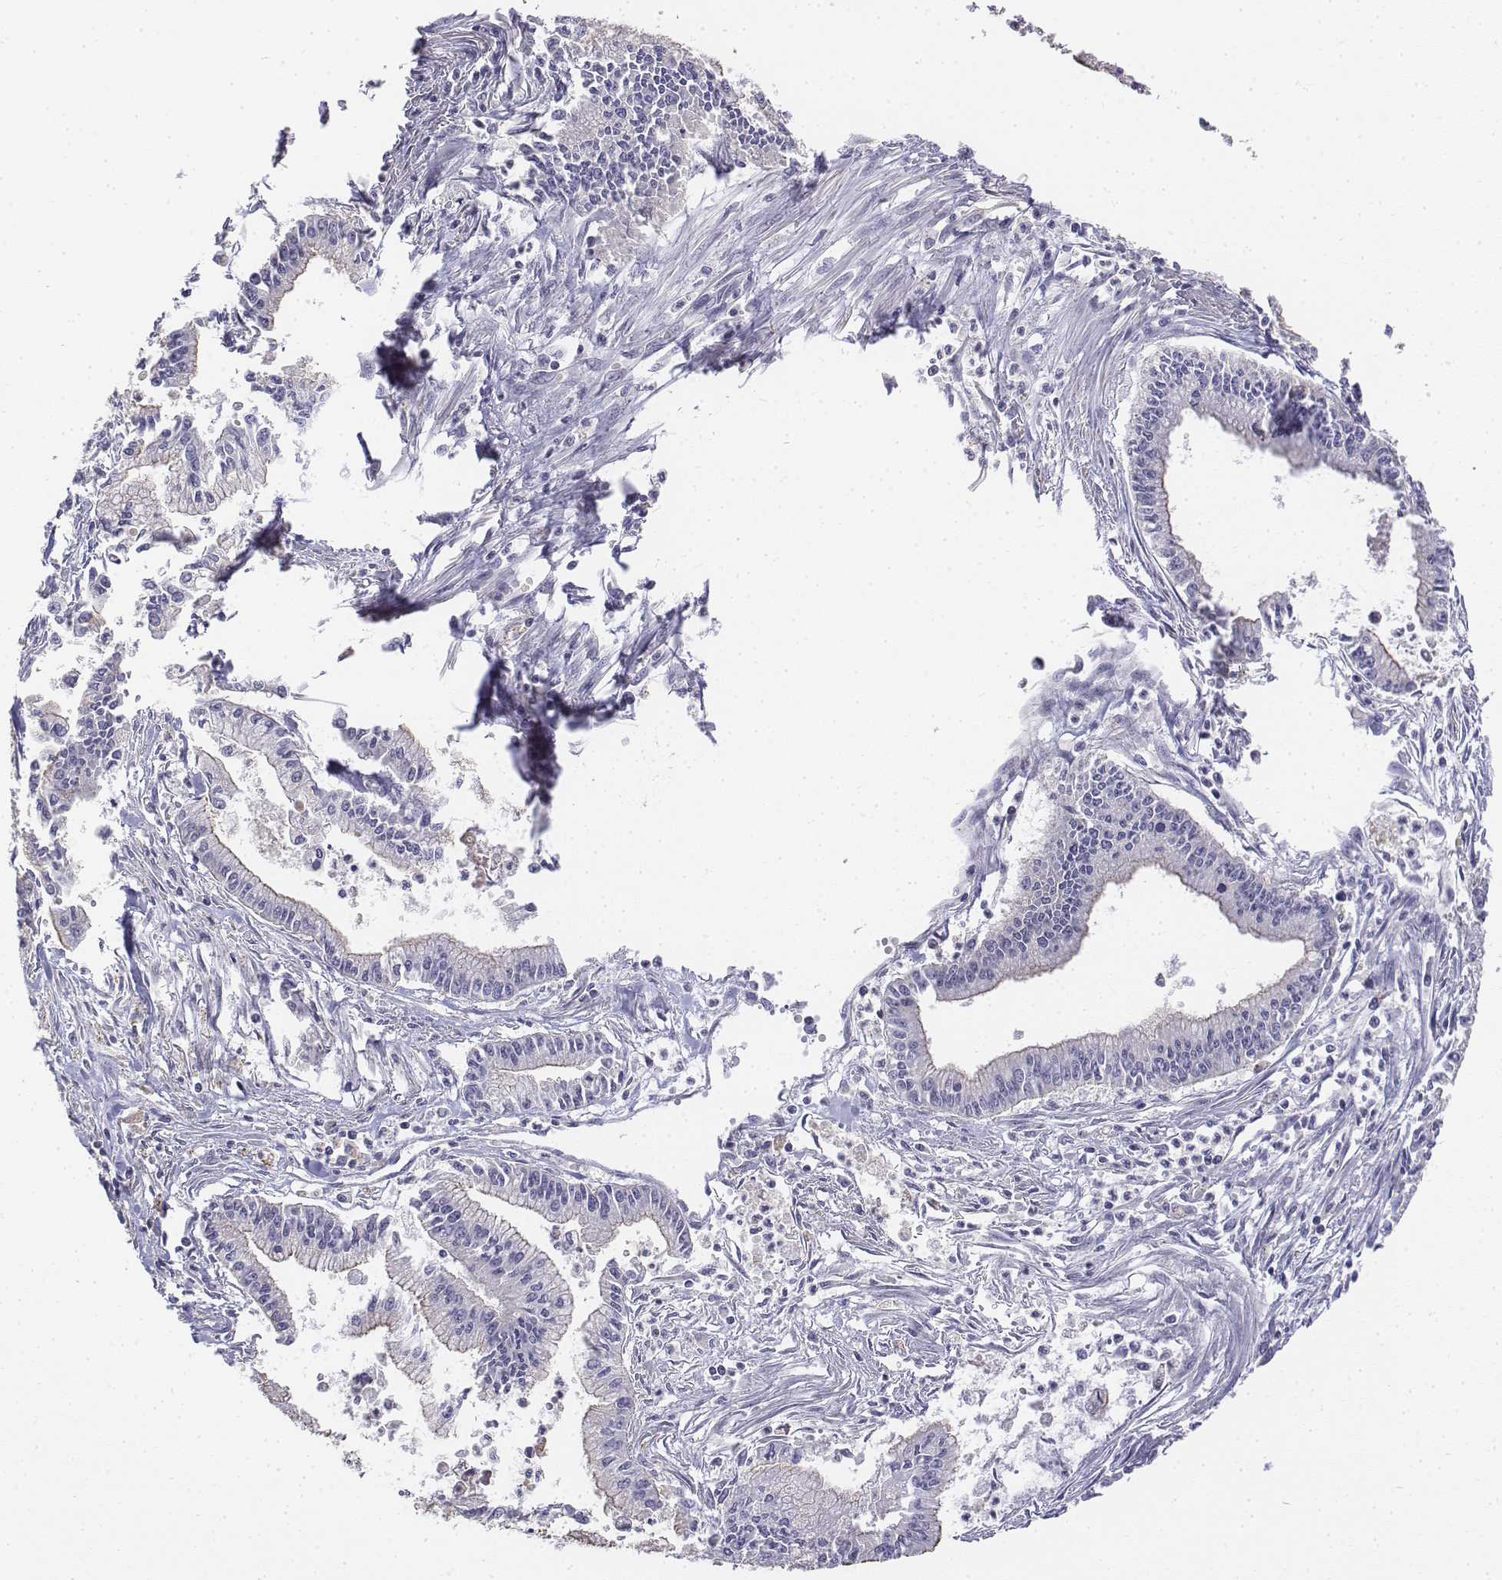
{"staining": {"intensity": "negative", "quantity": "none", "location": "none"}, "tissue": "pancreatic cancer", "cell_type": "Tumor cells", "image_type": "cancer", "snomed": [{"axis": "morphology", "description": "Adenocarcinoma, NOS"}, {"axis": "topography", "description": "Pancreas"}], "caption": "Pancreatic cancer was stained to show a protein in brown. There is no significant staining in tumor cells. (Brightfield microscopy of DAB IHC at high magnification).", "gene": "LGSN", "patient": {"sex": "female", "age": 65}}